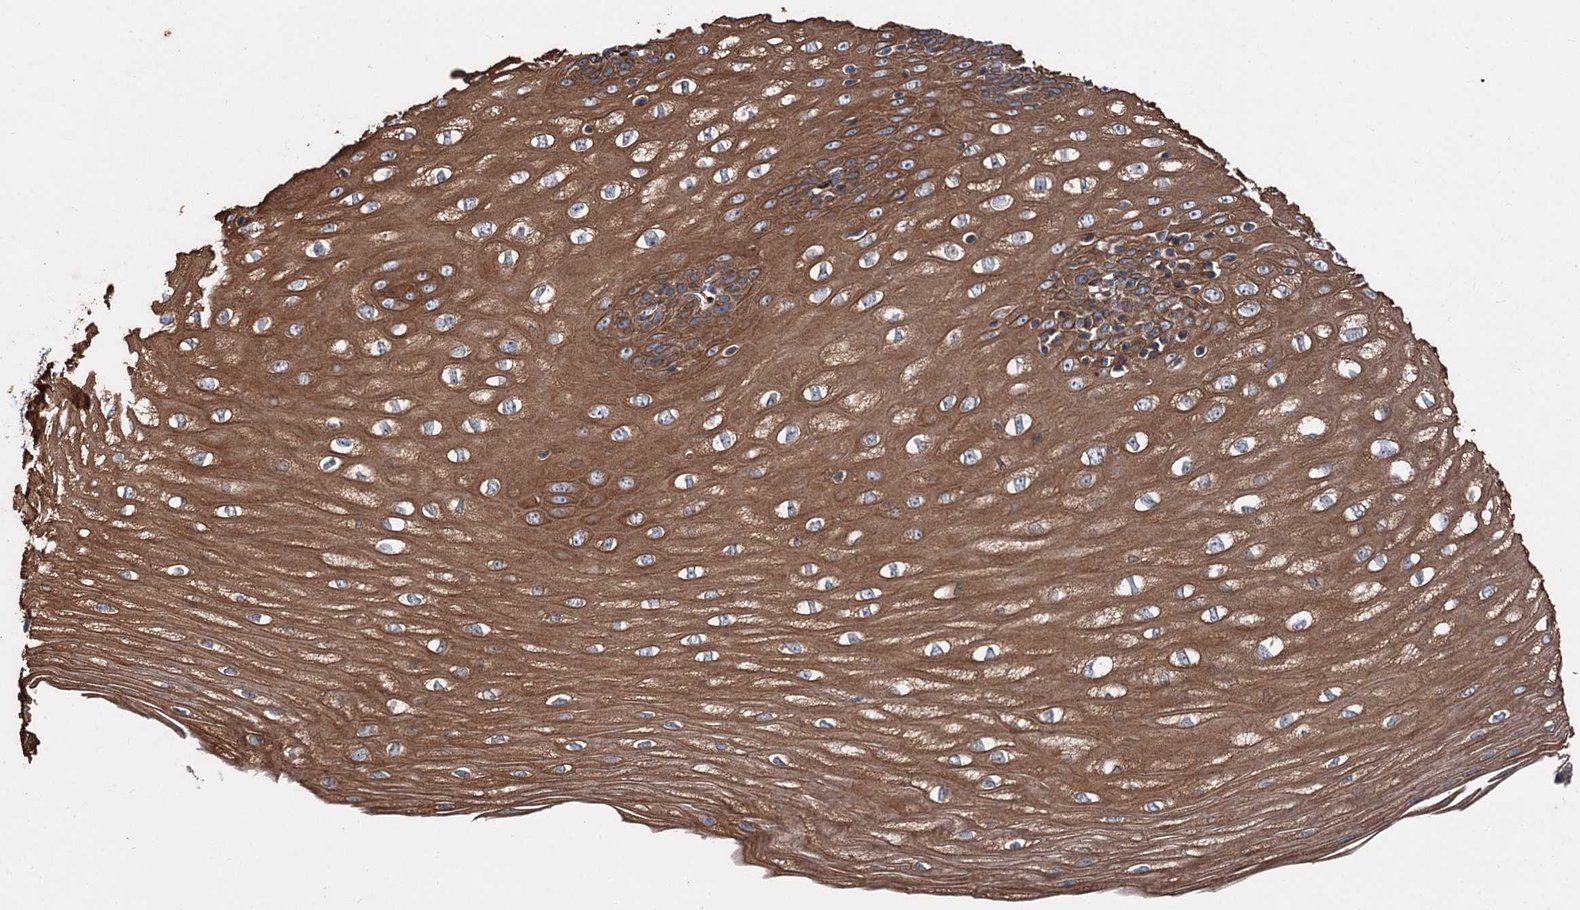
{"staining": {"intensity": "strong", "quantity": ">75%", "location": "cytoplasmic/membranous"}, "tissue": "esophagus", "cell_type": "Squamous epithelial cells", "image_type": "normal", "snomed": [{"axis": "morphology", "description": "Normal tissue, NOS"}, {"axis": "topography", "description": "Esophagus"}], "caption": "Immunohistochemical staining of unremarkable esophagus displays >75% levels of strong cytoplasmic/membranous protein expression in about >75% of squamous epithelial cells. (DAB IHC, brown staining for protein, blue staining for nuclei).", "gene": "DDIAS", "patient": {"sex": "male", "age": 60}}